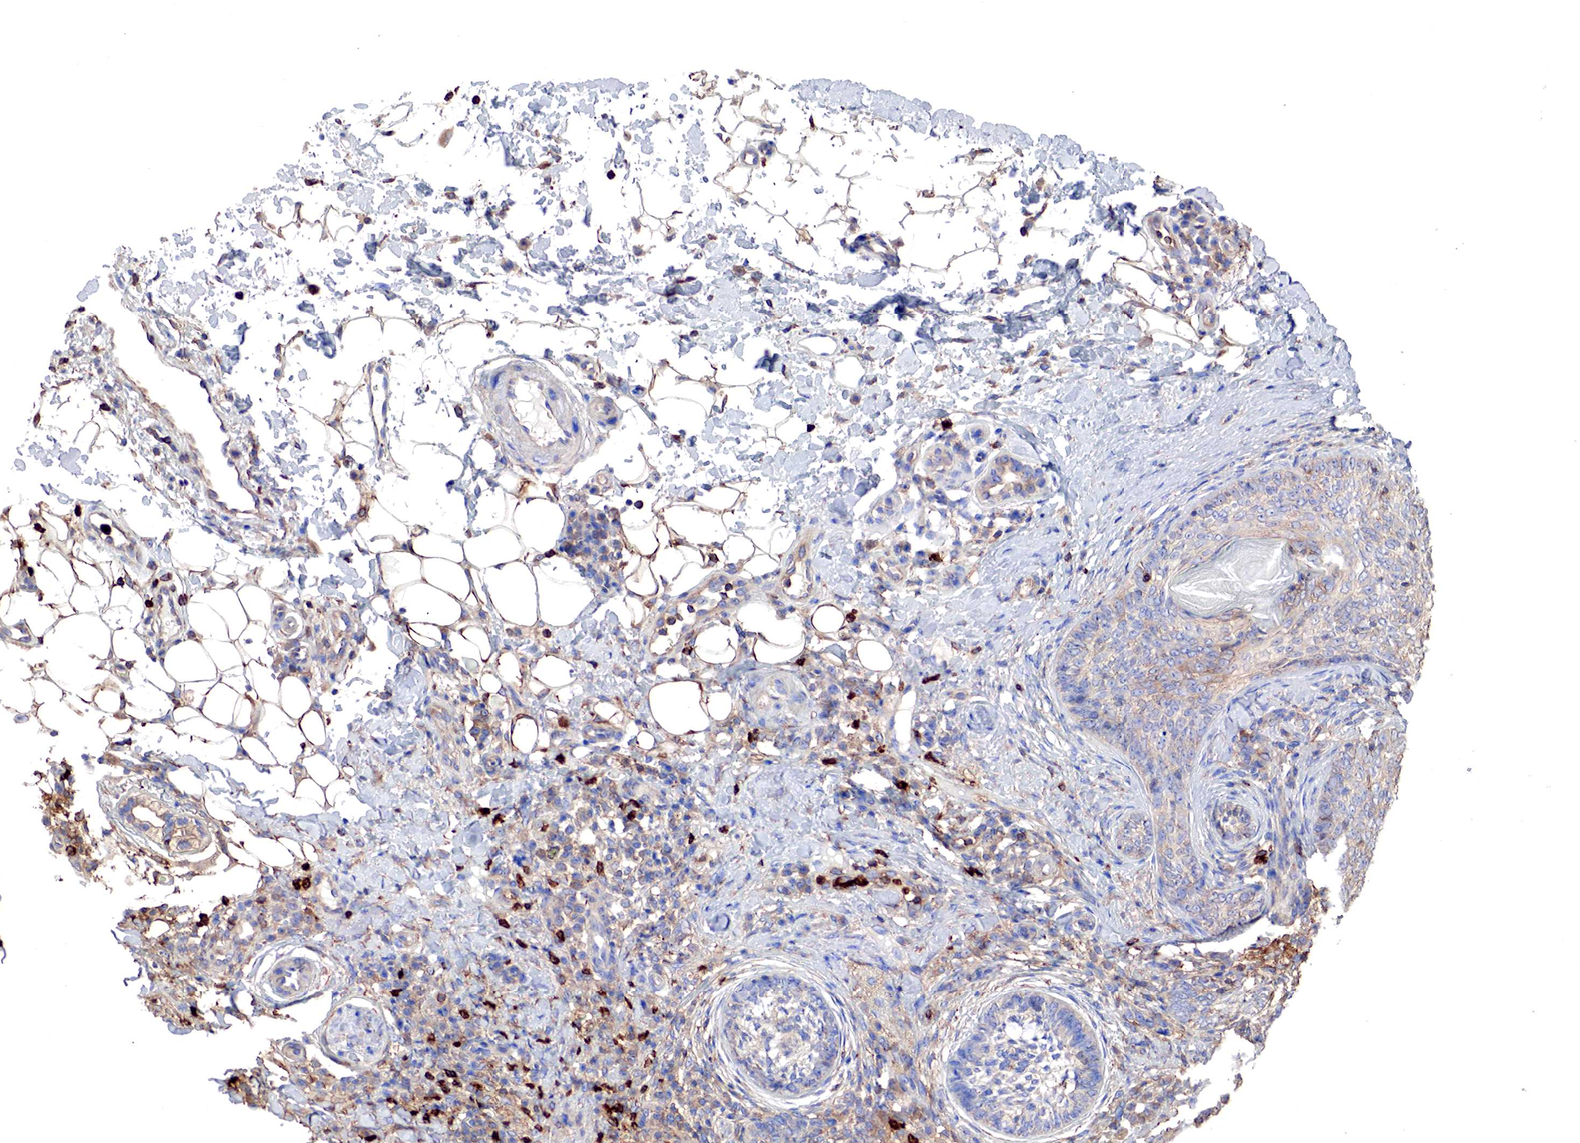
{"staining": {"intensity": "weak", "quantity": "<25%", "location": "cytoplasmic/membranous"}, "tissue": "skin cancer", "cell_type": "Tumor cells", "image_type": "cancer", "snomed": [{"axis": "morphology", "description": "Basal cell carcinoma"}, {"axis": "topography", "description": "Skin"}], "caption": "Histopathology image shows no significant protein expression in tumor cells of basal cell carcinoma (skin).", "gene": "G6PD", "patient": {"sex": "male", "age": 89}}